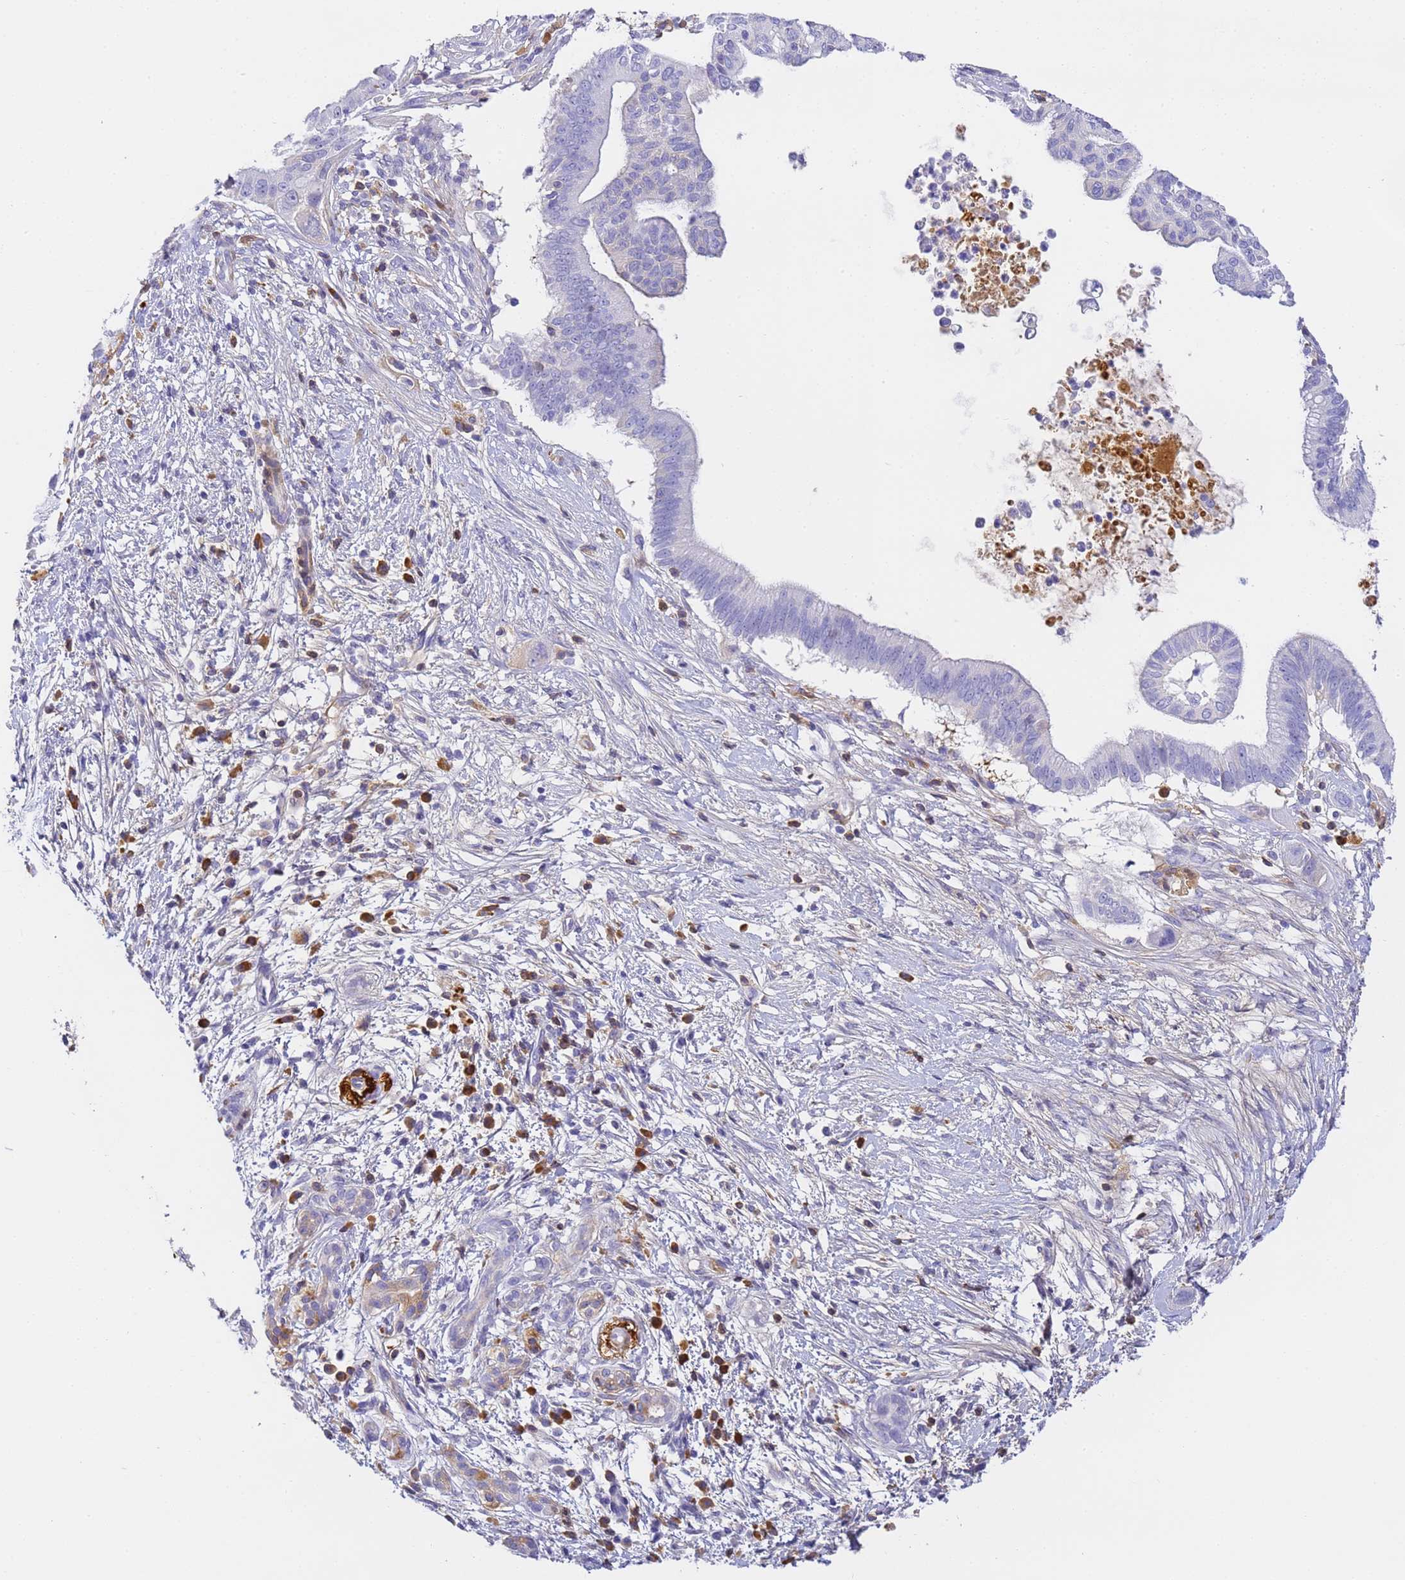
{"staining": {"intensity": "negative", "quantity": "none", "location": "none"}, "tissue": "pancreatic cancer", "cell_type": "Tumor cells", "image_type": "cancer", "snomed": [{"axis": "morphology", "description": "Adenocarcinoma, NOS"}, {"axis": "topography", "description": "Pancreas"}], "caption": "Immunohistochemistry photomicrograph of neoplastic tissue: pancreatic cancer stained with DAB shows no significant protein staining in tumor cells. The staining is performed using DAB (3,3'-diaminobenzidine) brown chromogen with nuclei counter-stained in using hematoxylin.", "gene": "CFHR2", "patient": {"sex": "male", "age": 68}}